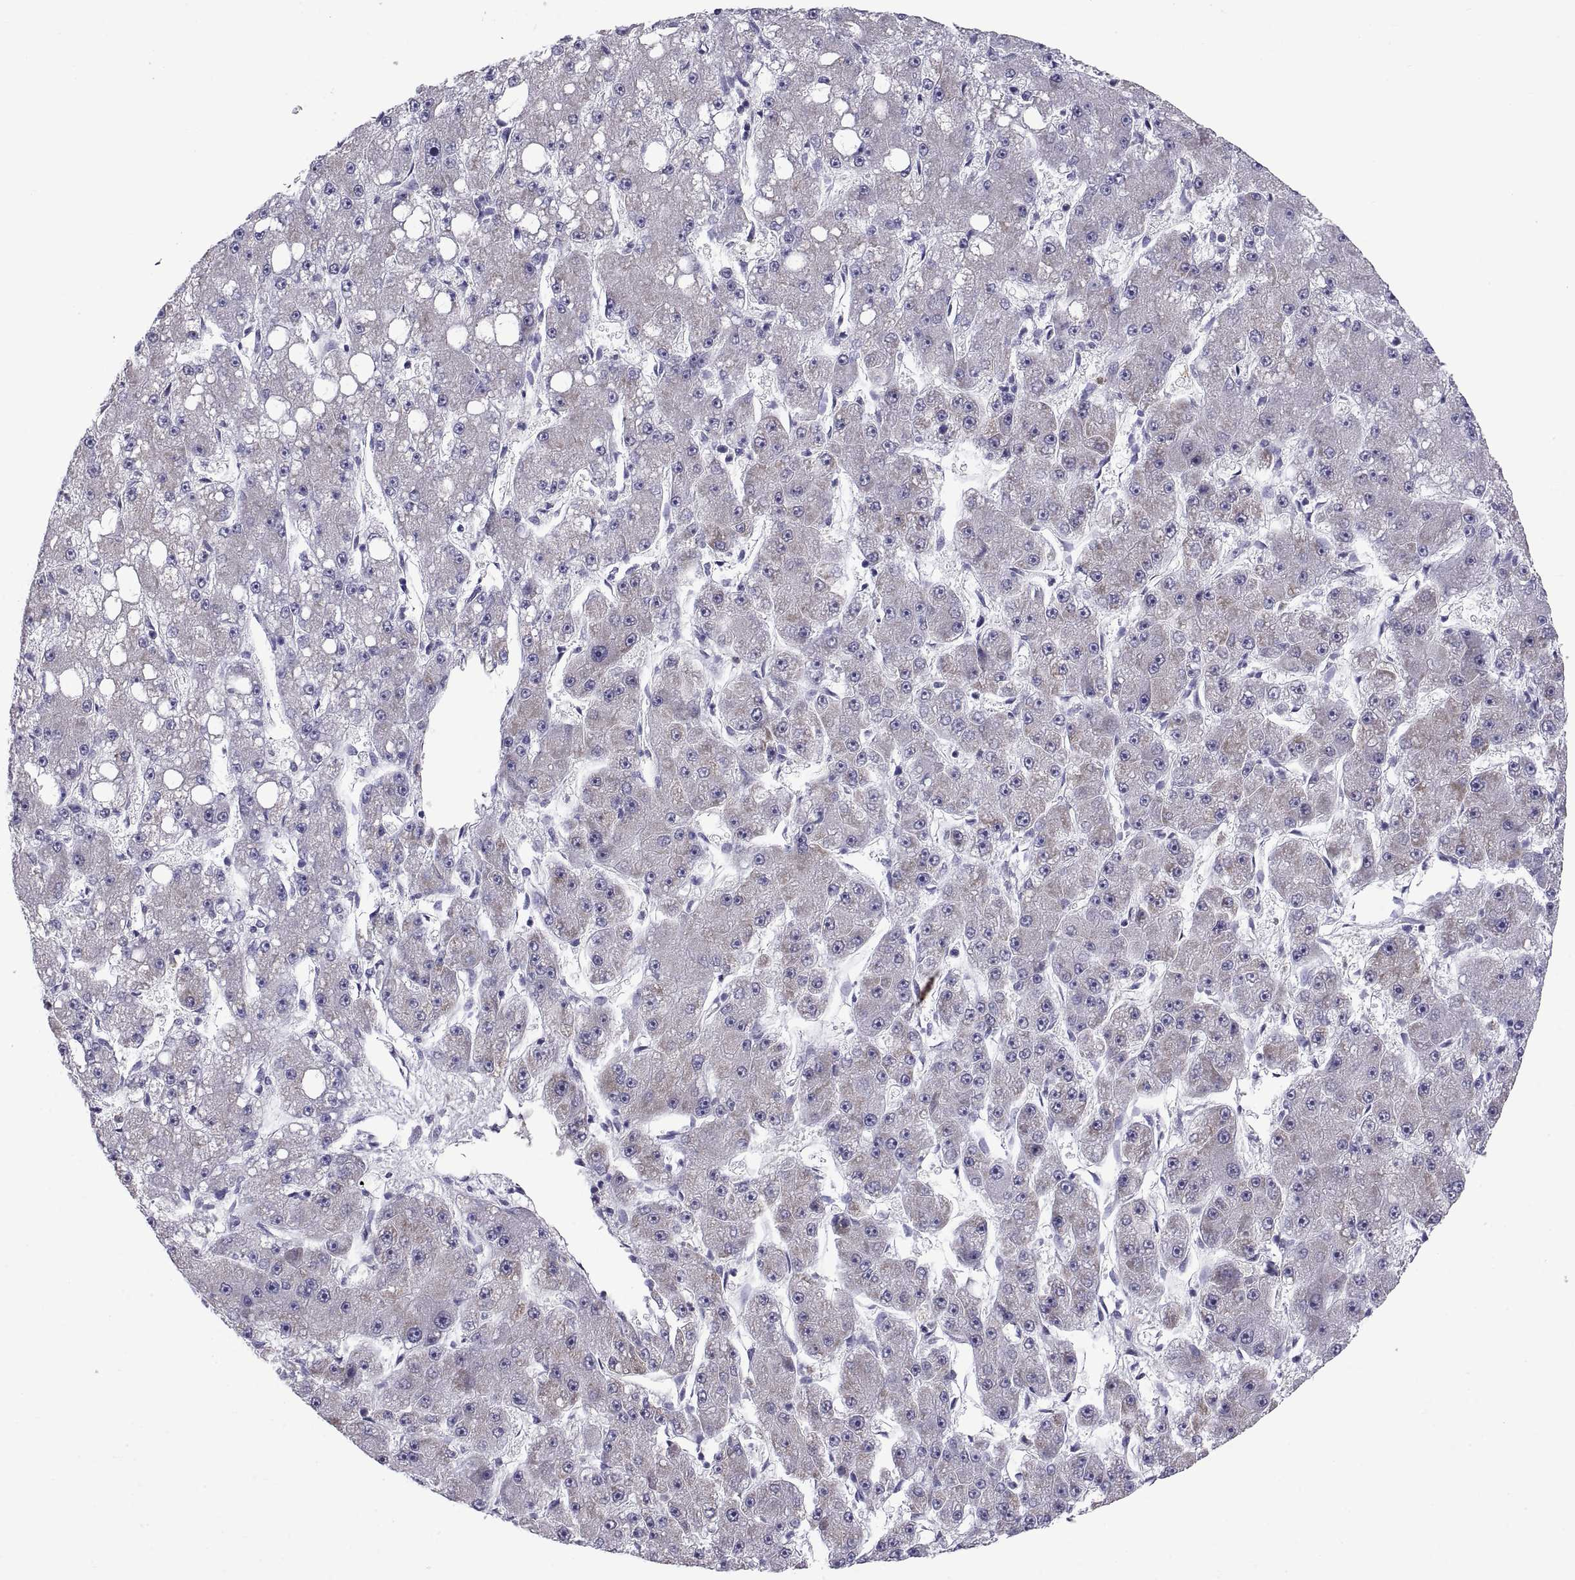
{"staining": {"intensity": "negative", "quantity": "none", "location": "none"}, "tissue": "liver cancer", "cell_type": "Tumor cells", "image_type": "cancer", "snomed": [{"axis": "morphology", "description": "Carcinoma, Hepatocellular, NOS"}, {"axis": "topography", "description": "Liver"}], "caption": "The image exhibits no staining of tumor cells in liver cancer.", "gene": "PKP1", "patient": {"sex": "male", "age": 67}}